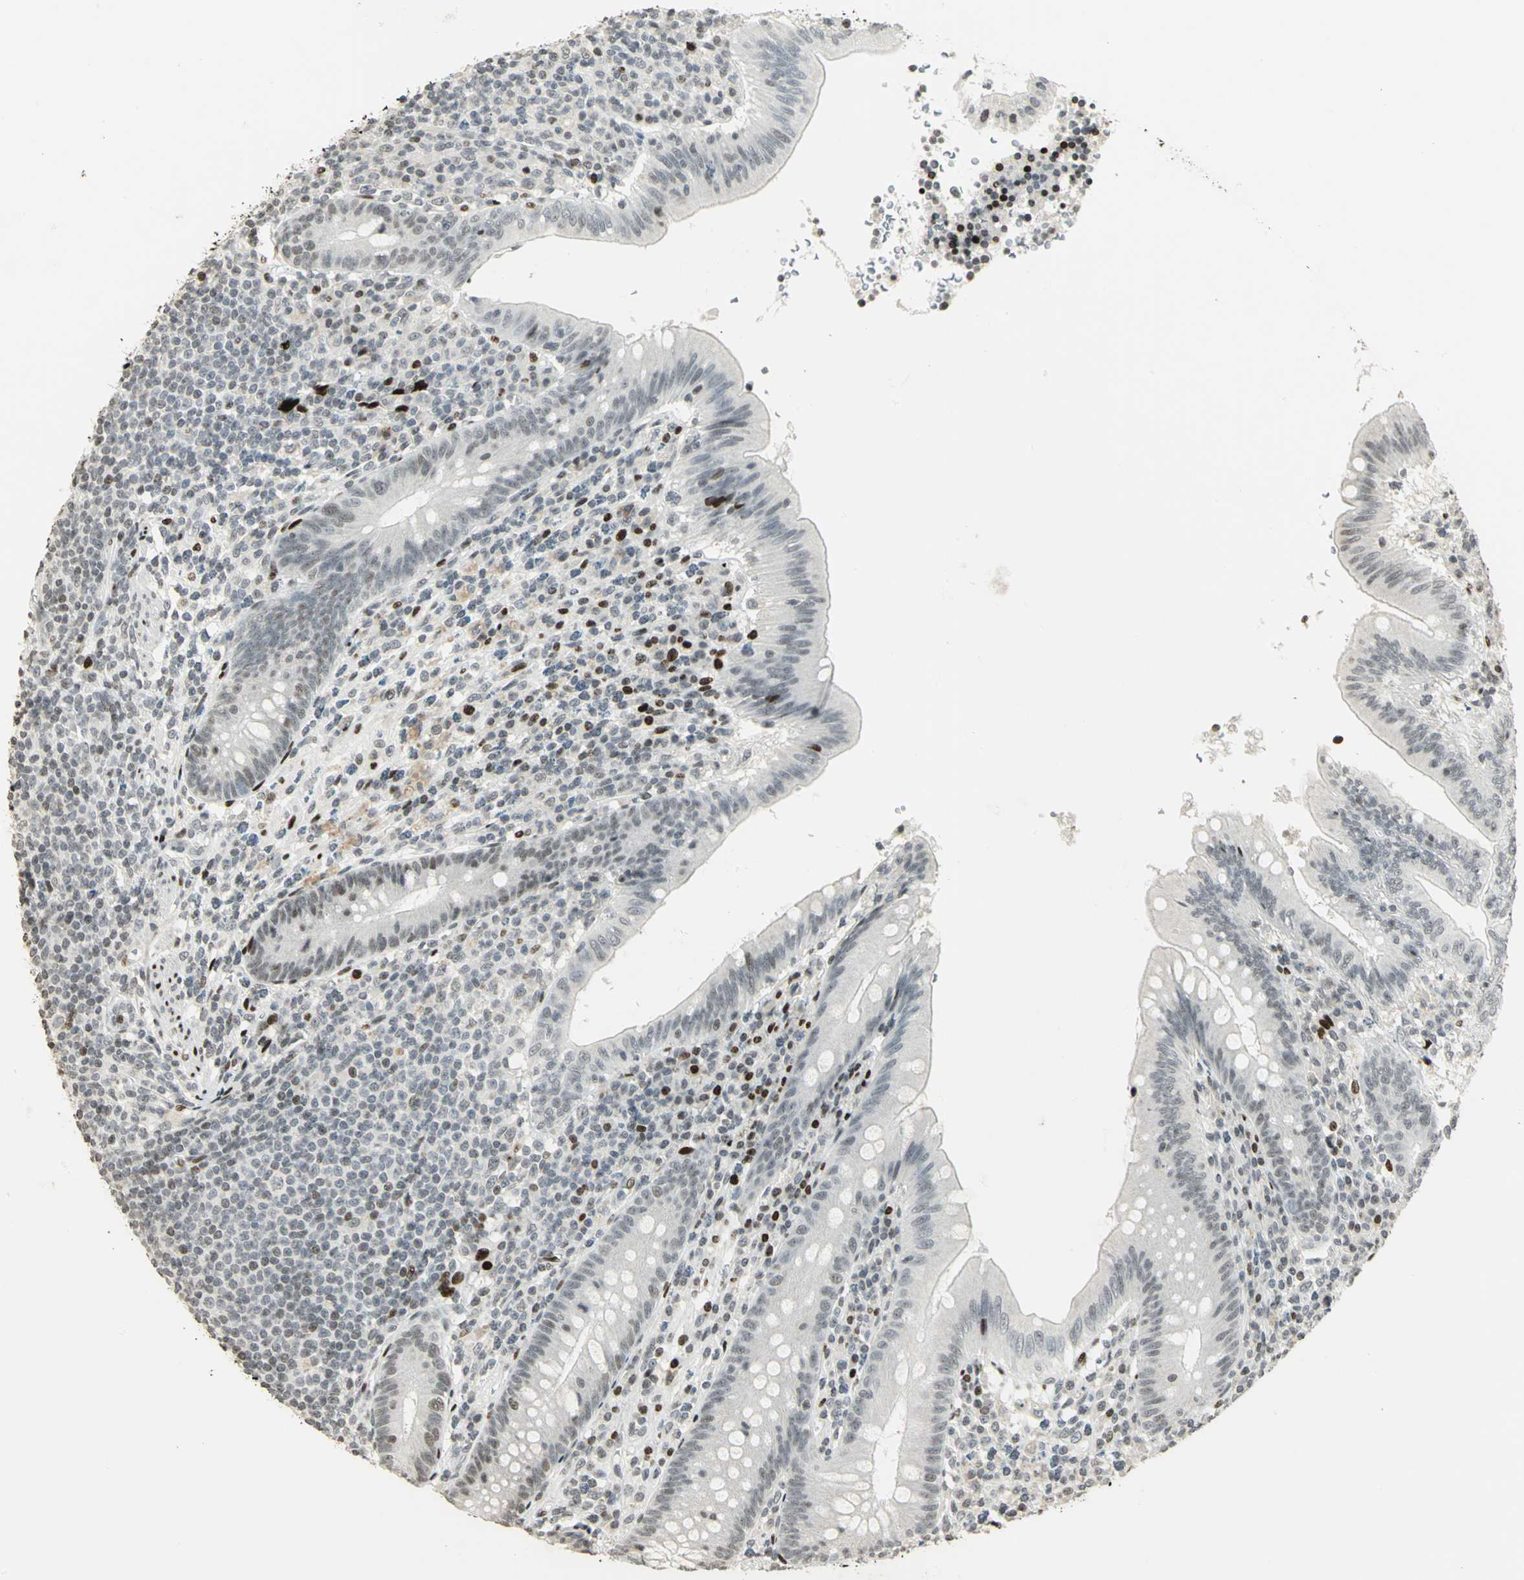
{"staining": {"intensity": "weak", "quantity": "<25%", "location": "nuclear"}, "tissue": "appendix", "cell_type": "Glandular cells", "image_type": "normal", "snomed": [{"axis": "morphology", "description": "Normal tissue, NOS"}, {"axis": "morphology", "description": "Inflammation, NOS"}, {"axis": "topography", "description": "Appendix"}], "caption": "Glandular cells show no significant positivity in normal appendix. (Stains: DAB immunohistochemistry with hematoxylin counter stain, Microscopy: brightfield microscopy at high magnification).", "gene": "KDM1A", "patient": {"sex": "male", "age": 46}}